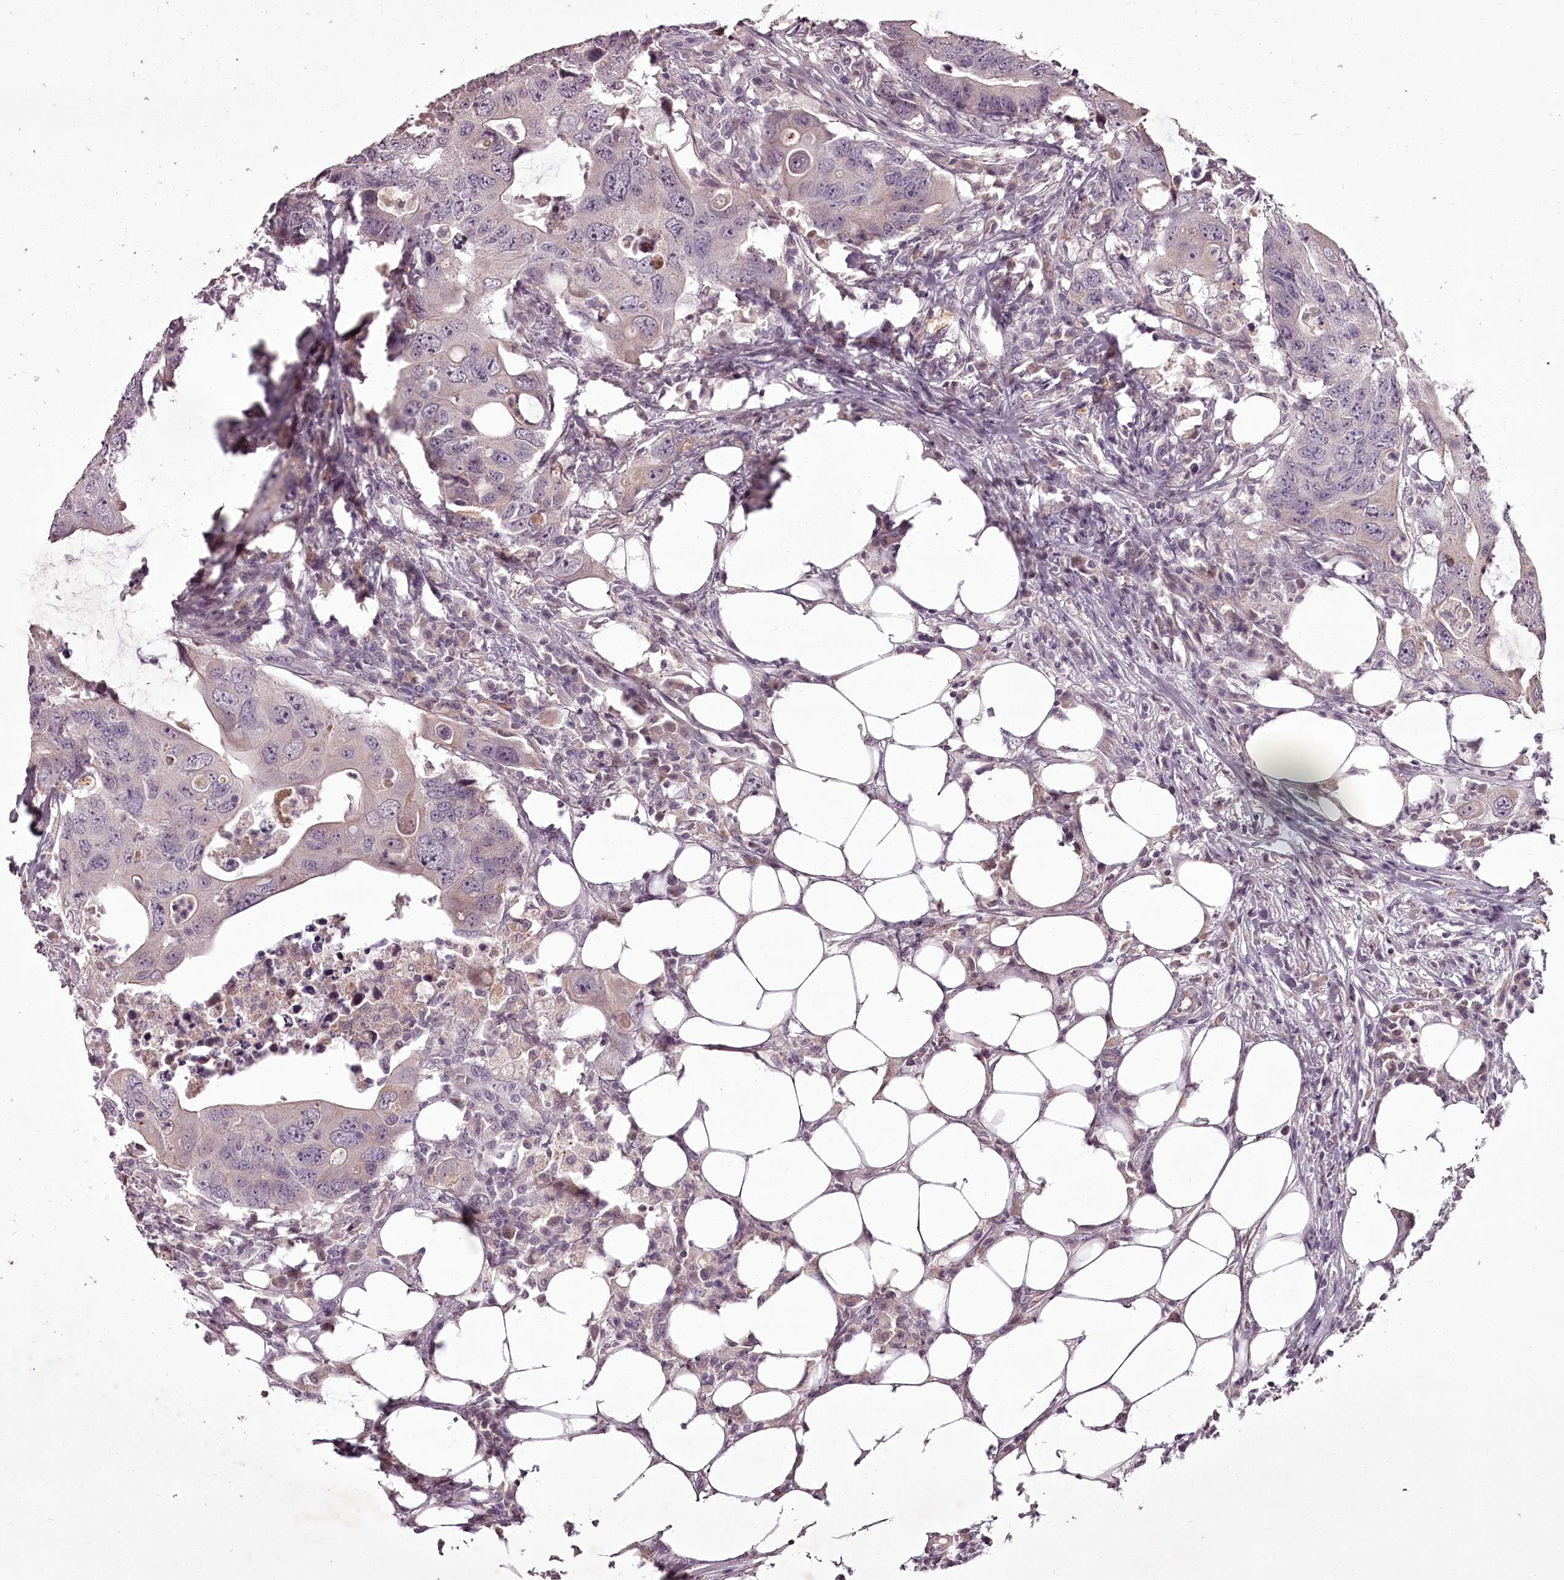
{"staining": {"intensity": "moderate", "quantity": "<25%", "location": "cytoplasmic/membranous"}, "tissue": "colorectal cancer", "cell_type": "Tumor cells", "image_type": "cancer", "snomed": [{"axis": "morphology", "description": "Adenocarcinoma, NOS"}, {"axis": "topography", "description": "Colon"}], "caption": "IHC of human colorectal cancer (adenocarcinoma) demonstrates low levels of moderate cytoplasmic/membranous positivity in approximately <25% of tumor cells.", "gene": "RBMXL2", "patient": {"sex": "male", "age": 71}}